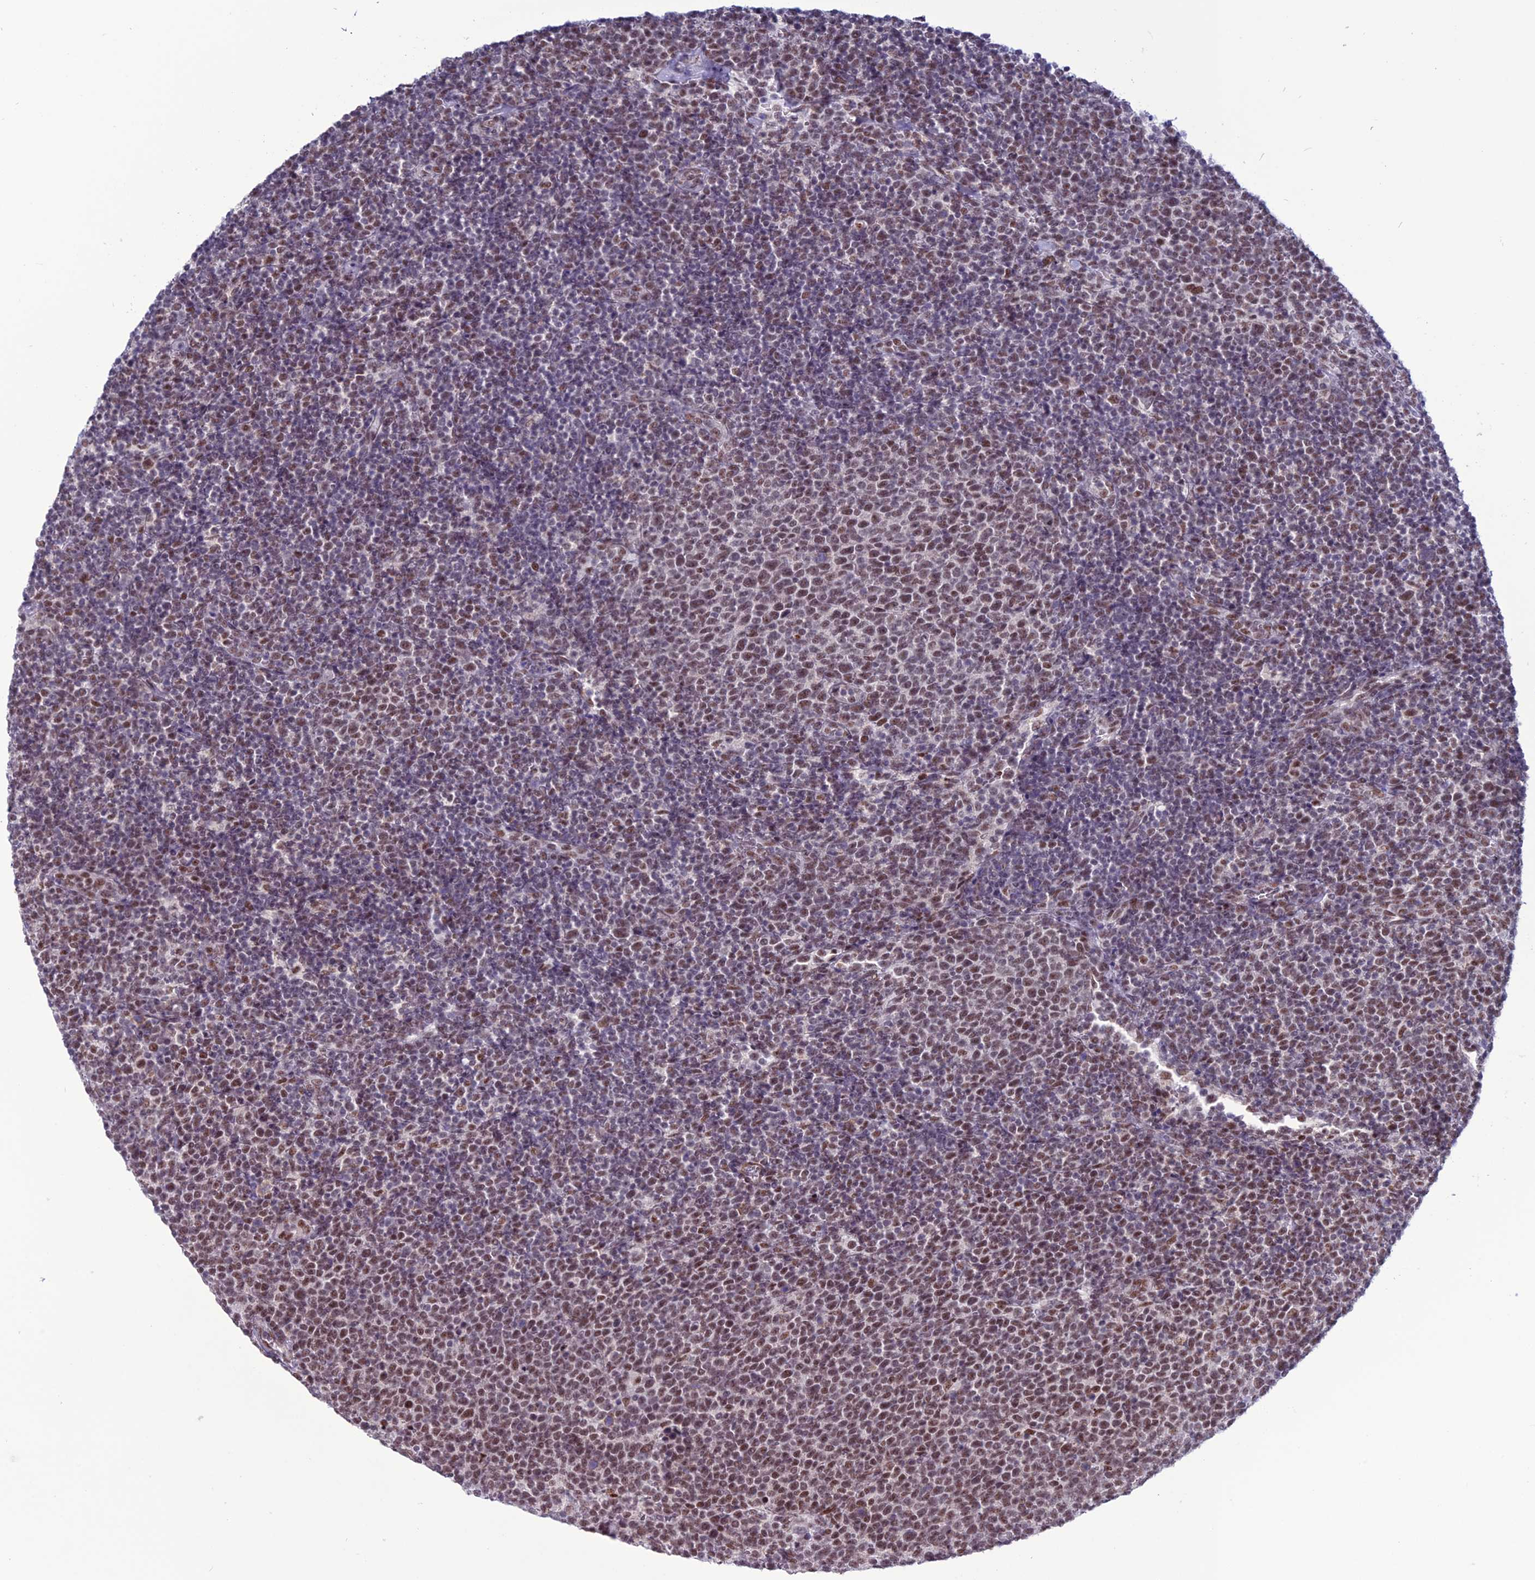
{"staining": {"intensity": "moderate", "quantity": "25%-75%", "location": "nuclear"}, "tissue": "lymphoma", "cell_type": "Tumor cells", "image_type": "cancer", "snomed": [{"axis": "morphology", "description": "Malignant lymphoma, non-Hodgkin's type, High grade"}, {"axis": "topography", "description": "Lymph node"}], "caption": "Moderate nuclear positivity for a protein is present in approximately 25%-75% of tumor cells of malignant lymphoma, non-Hodgkin's type (high-grade) using immunohistochemistry (IHC).", "gene": "U2AF1", "patient": {"sex": "male", "age": 61}}